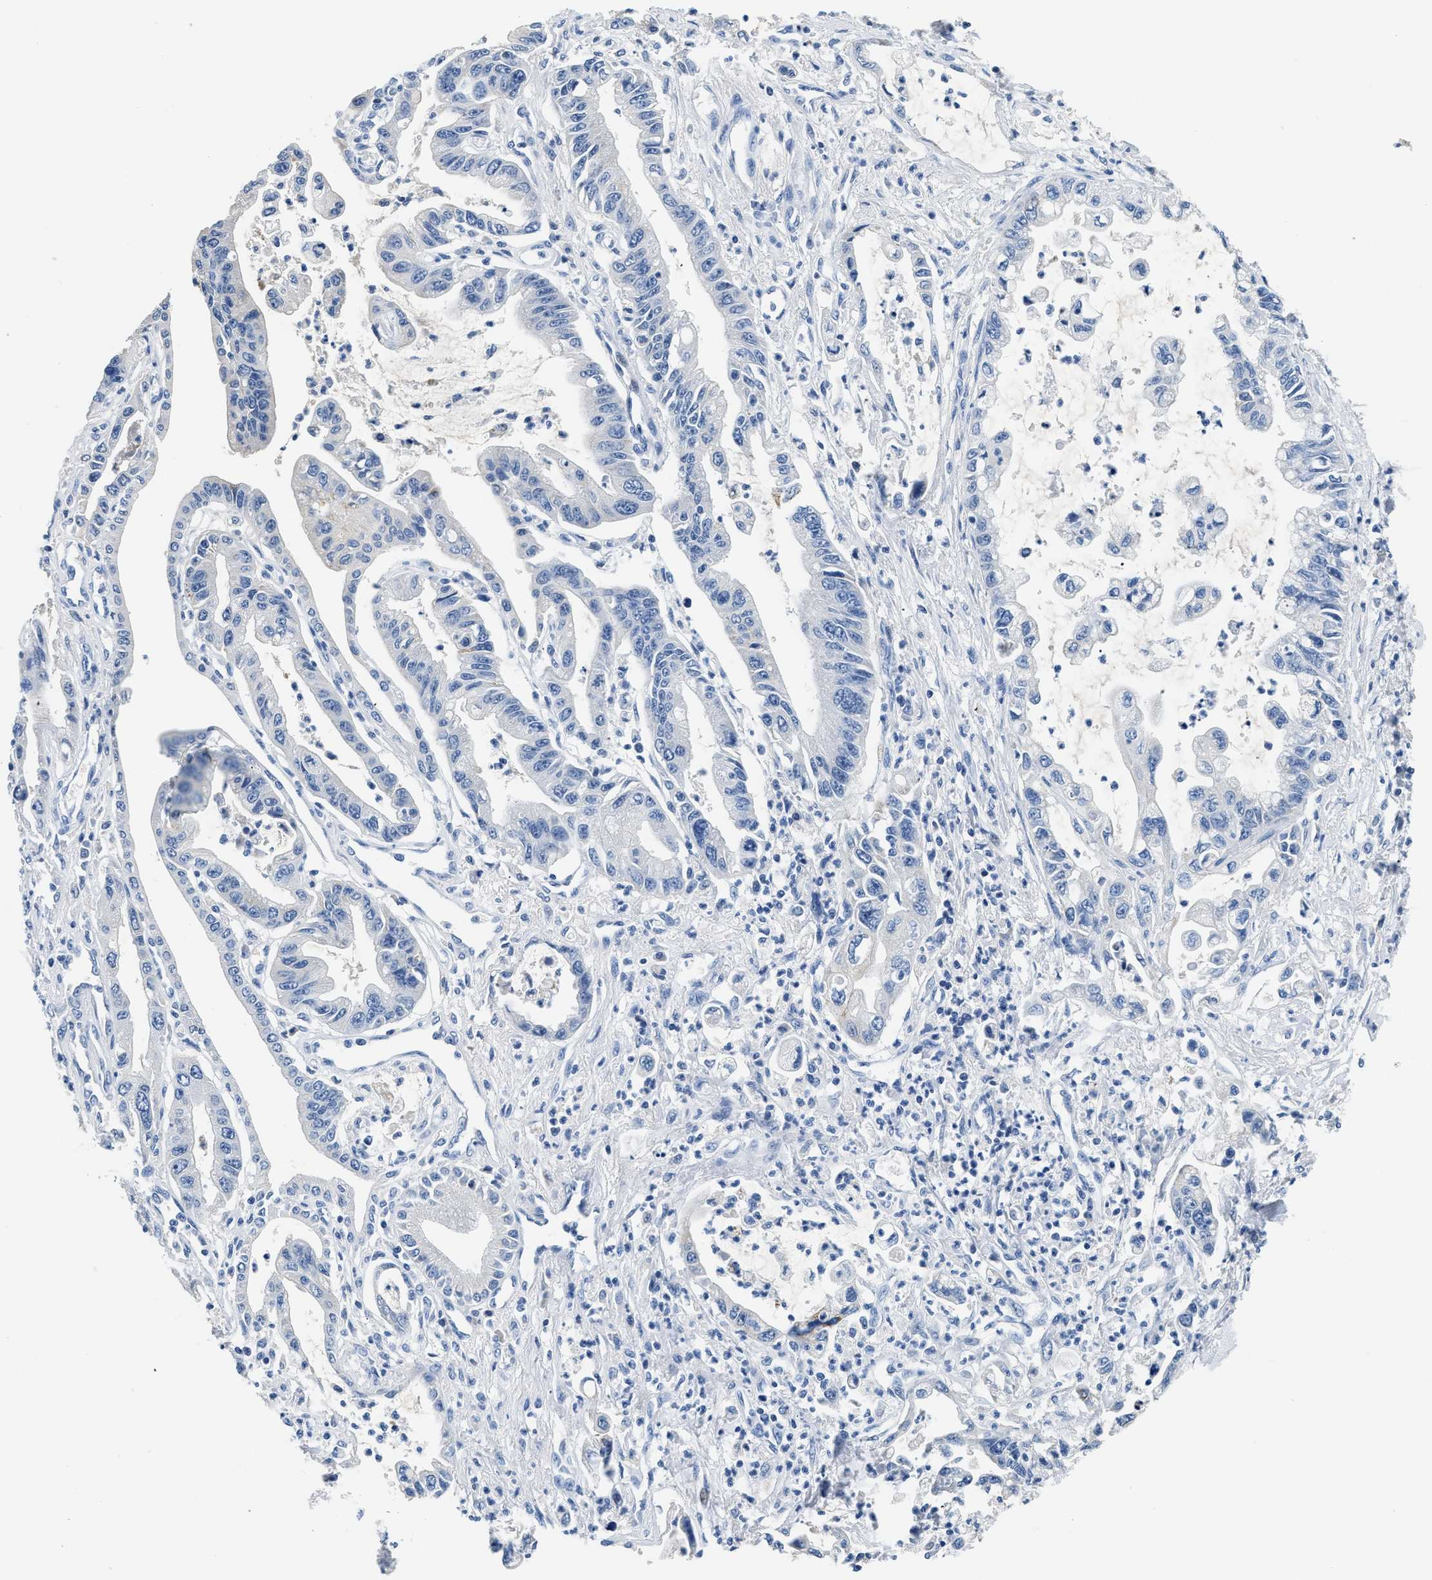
{"staining": {"intensity": "negative", "quantity": "none", "location": "none"}, "tissue": "pancreatic cancer", "cell_type": "Tumor cells", "image_type": "cancer", "snomed": [{"axis": "morphology", "description": "Adenocarcinoma, NOS"}, {"axis": "topography", "description": "Pancreas"}], "caption": "Immunohistochemical staining of pancreatic cancer (adenocarcinoma) shows no significant expression in tumor cells.", "gene": "PCK2", "patient": {"sex": "male", "age": 56}}